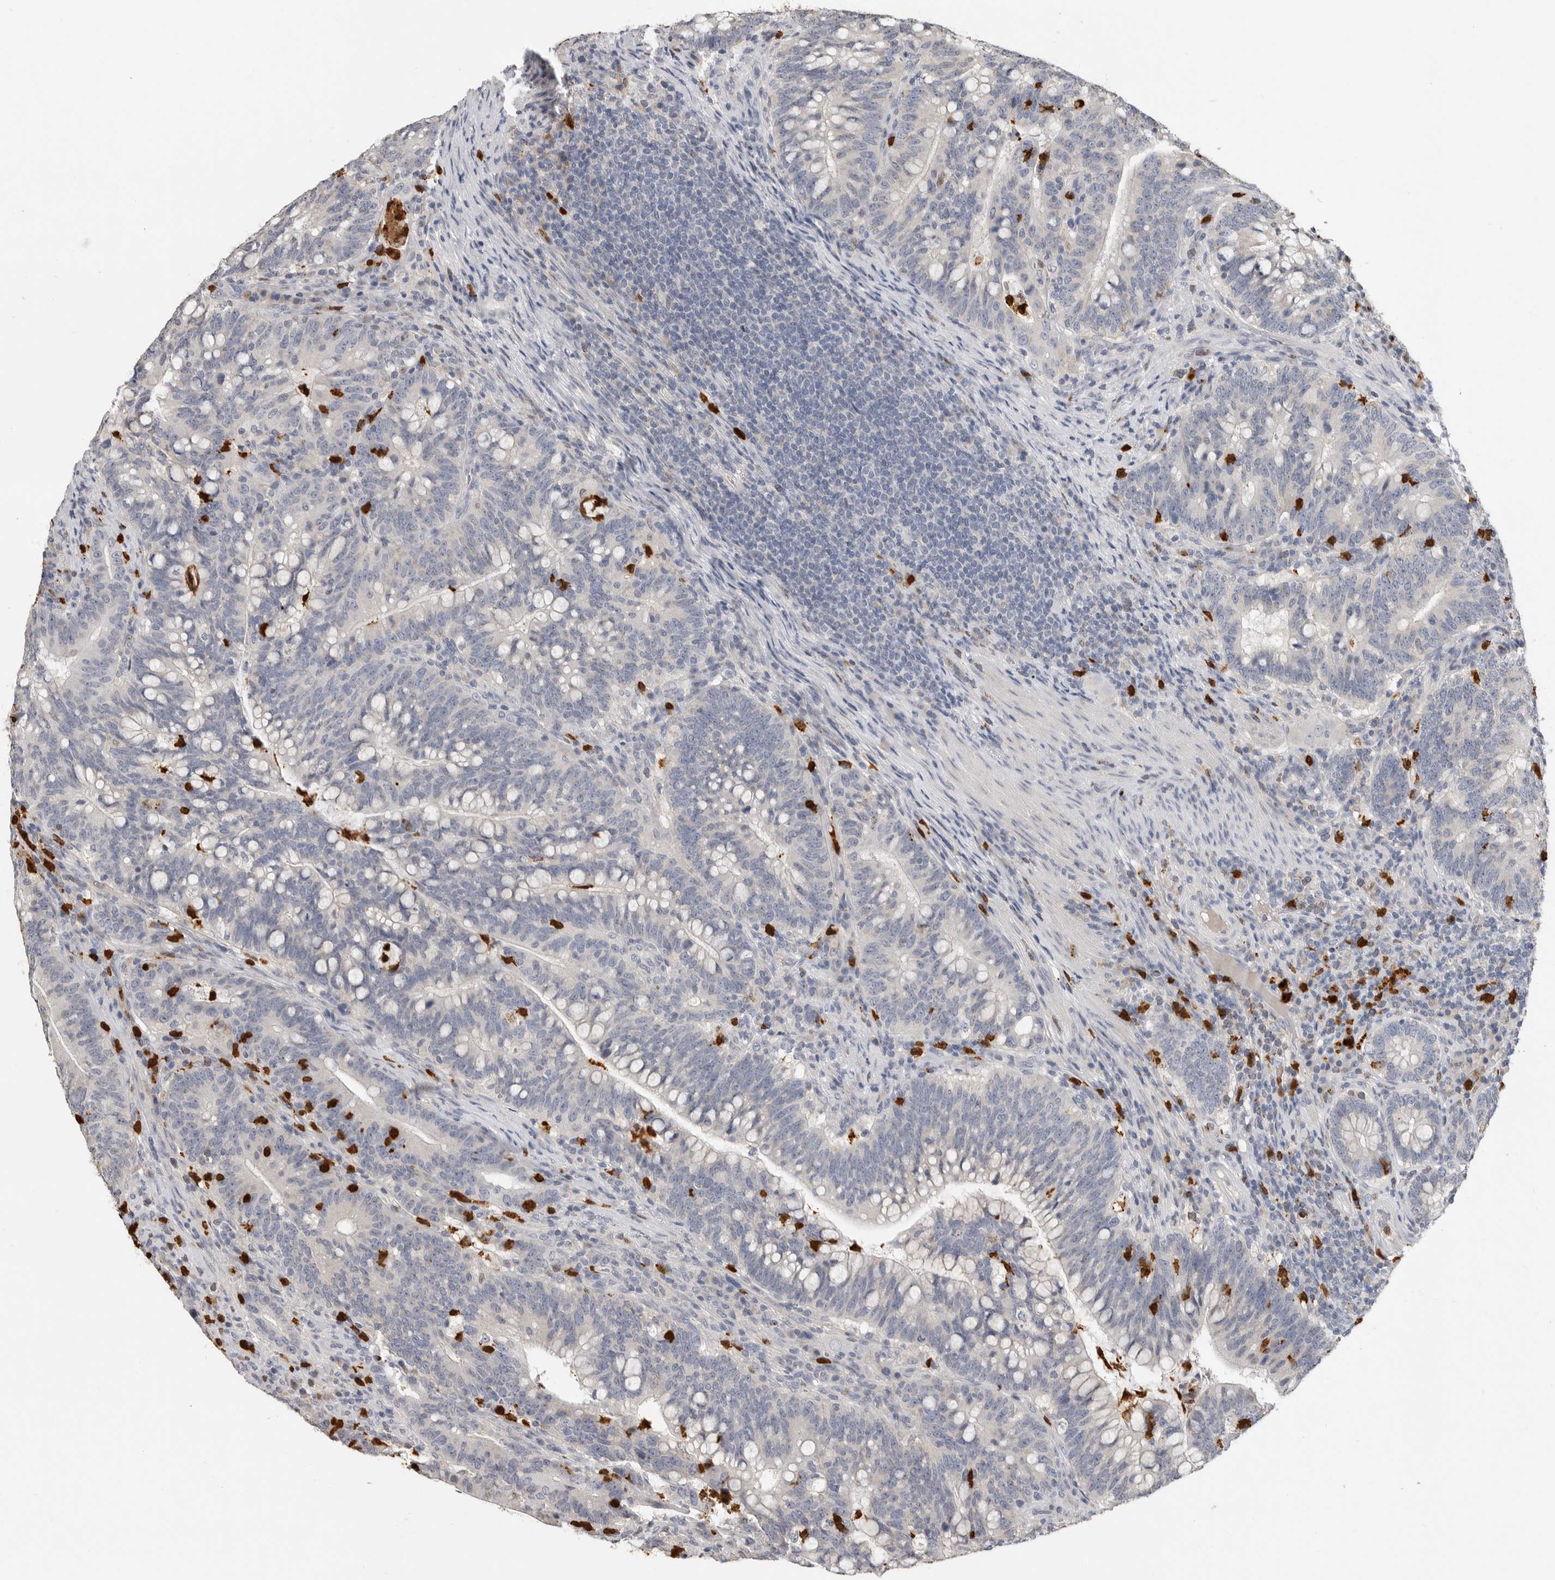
{"staining": {"intensity": "negative", "quantity": "none", "location": "none"}, "tissue": "colorectal cancer", "cell_type": "Tumor cells", "image_type": "cancer", "snomed": [{"axis": "morphology", "description": "Adenocarcinoma, NOS"}, {"axis": "topography", "description": "Colon"}], "caption": "Tumor cells are negative for protein expression in human colorectal cancer (adenocarcinoma). Brightfield microscopy of immunohistochemistry (IHC) stained with DAB (brown) and hematoxylin (blue), captured at high magnification.", "gene": "LTBR", "patient": {"sex": "female", "age": 66}}